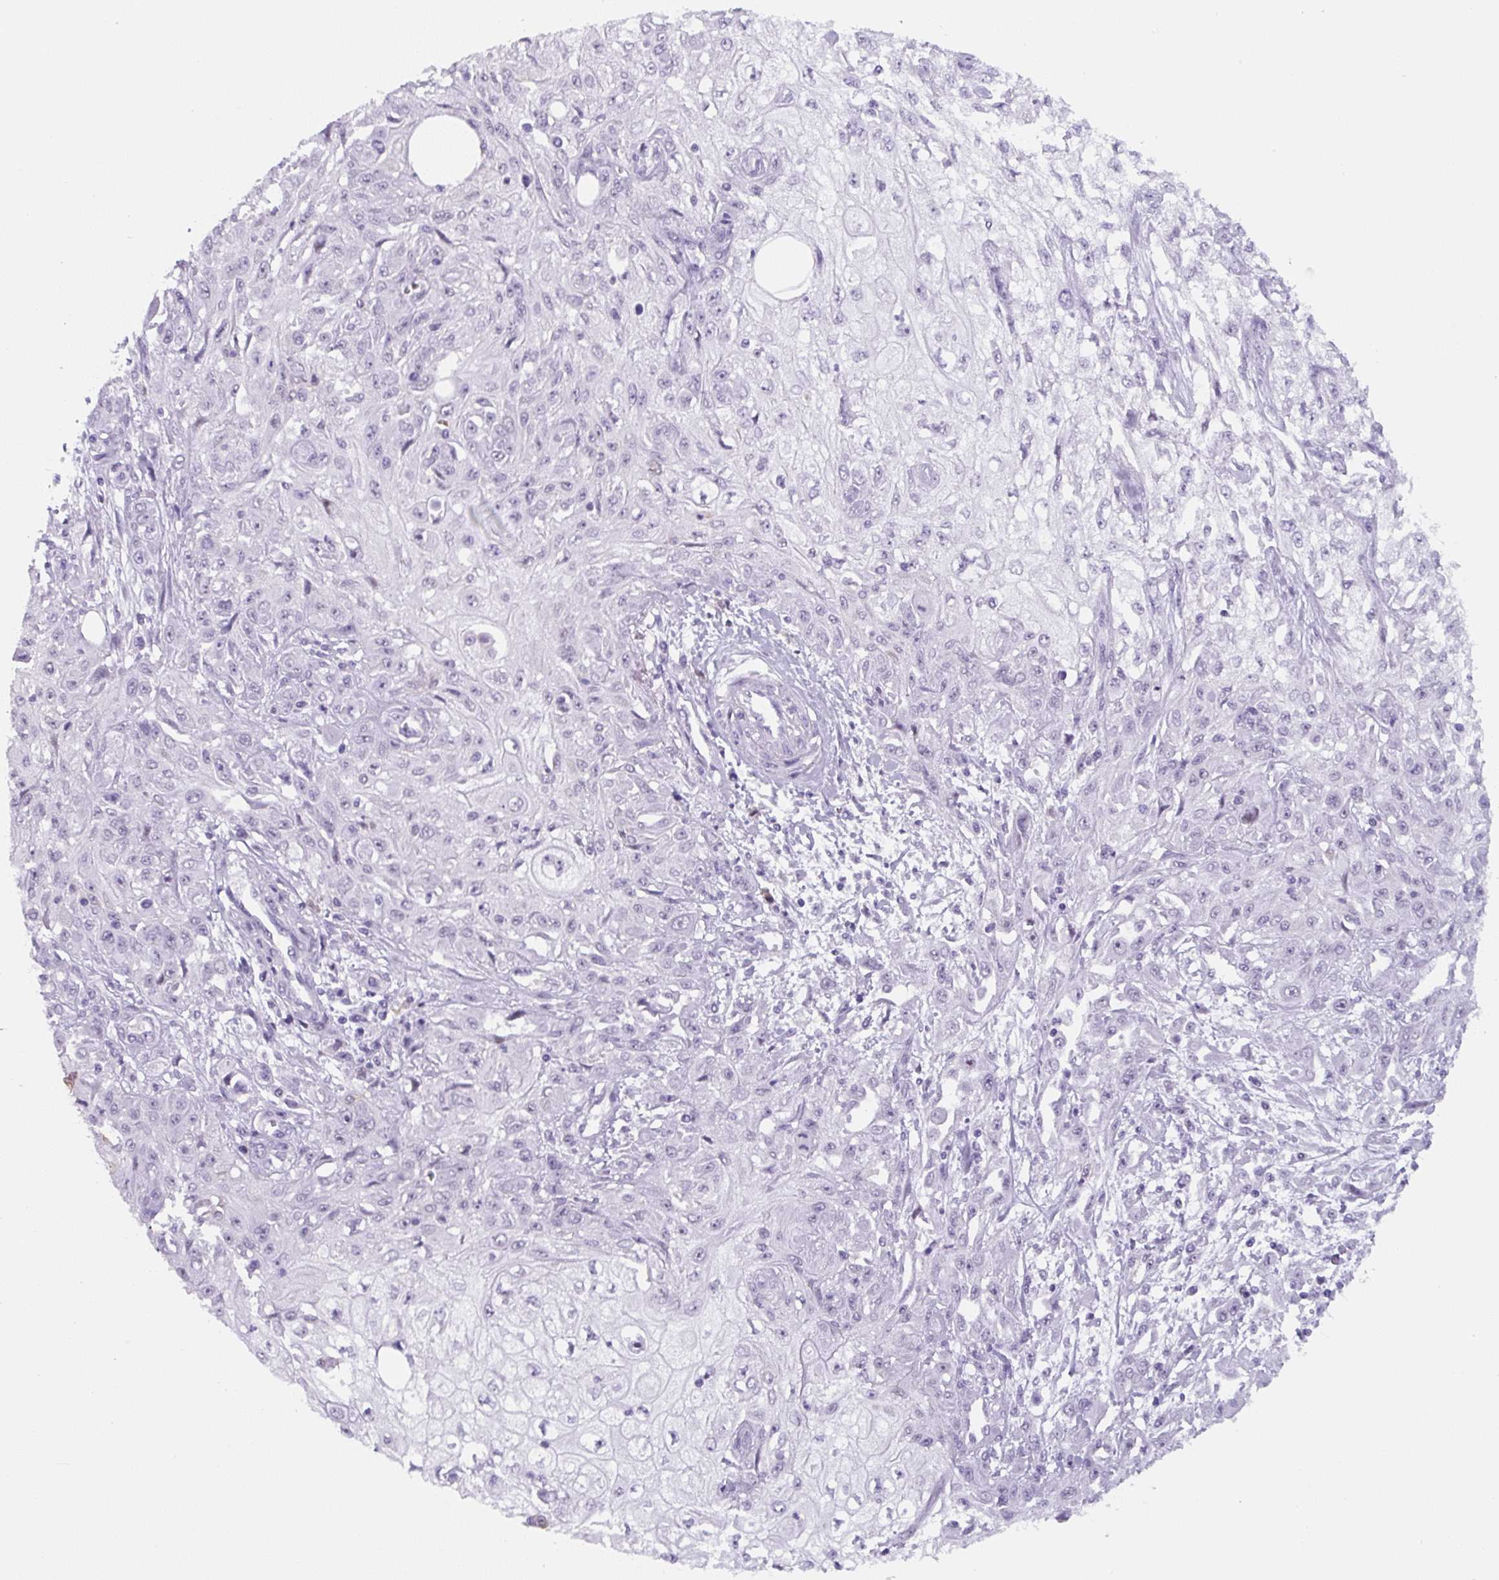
{"staining": {"intensity": "negative", "quantity": "none", "location": "none"}, "tissue": "skin cancer", "cell_type": "Tumor cells", "image_type": "cancer", "snomed": [{"axis": "morphology", "description": "Squamous cell carcinoma, NOS"}, {"axis": "morphology", "description": "Squamous cell carcinoma, metastatic, NOS"}, {"axis": "topography", "description": "Skin"}, {"axis": "topography", "description": "Lymph node"}], "caption": "IHC of human squamous cell carcinoma (skin) shows no staining in tumor cells. Brightfield microscopy of IHC stained with DAB (brown) and hematoxylin (blue), captured at high magnification.", "gene": "TNFRSF8", "patient": {"sex": "male", "age": 75}}